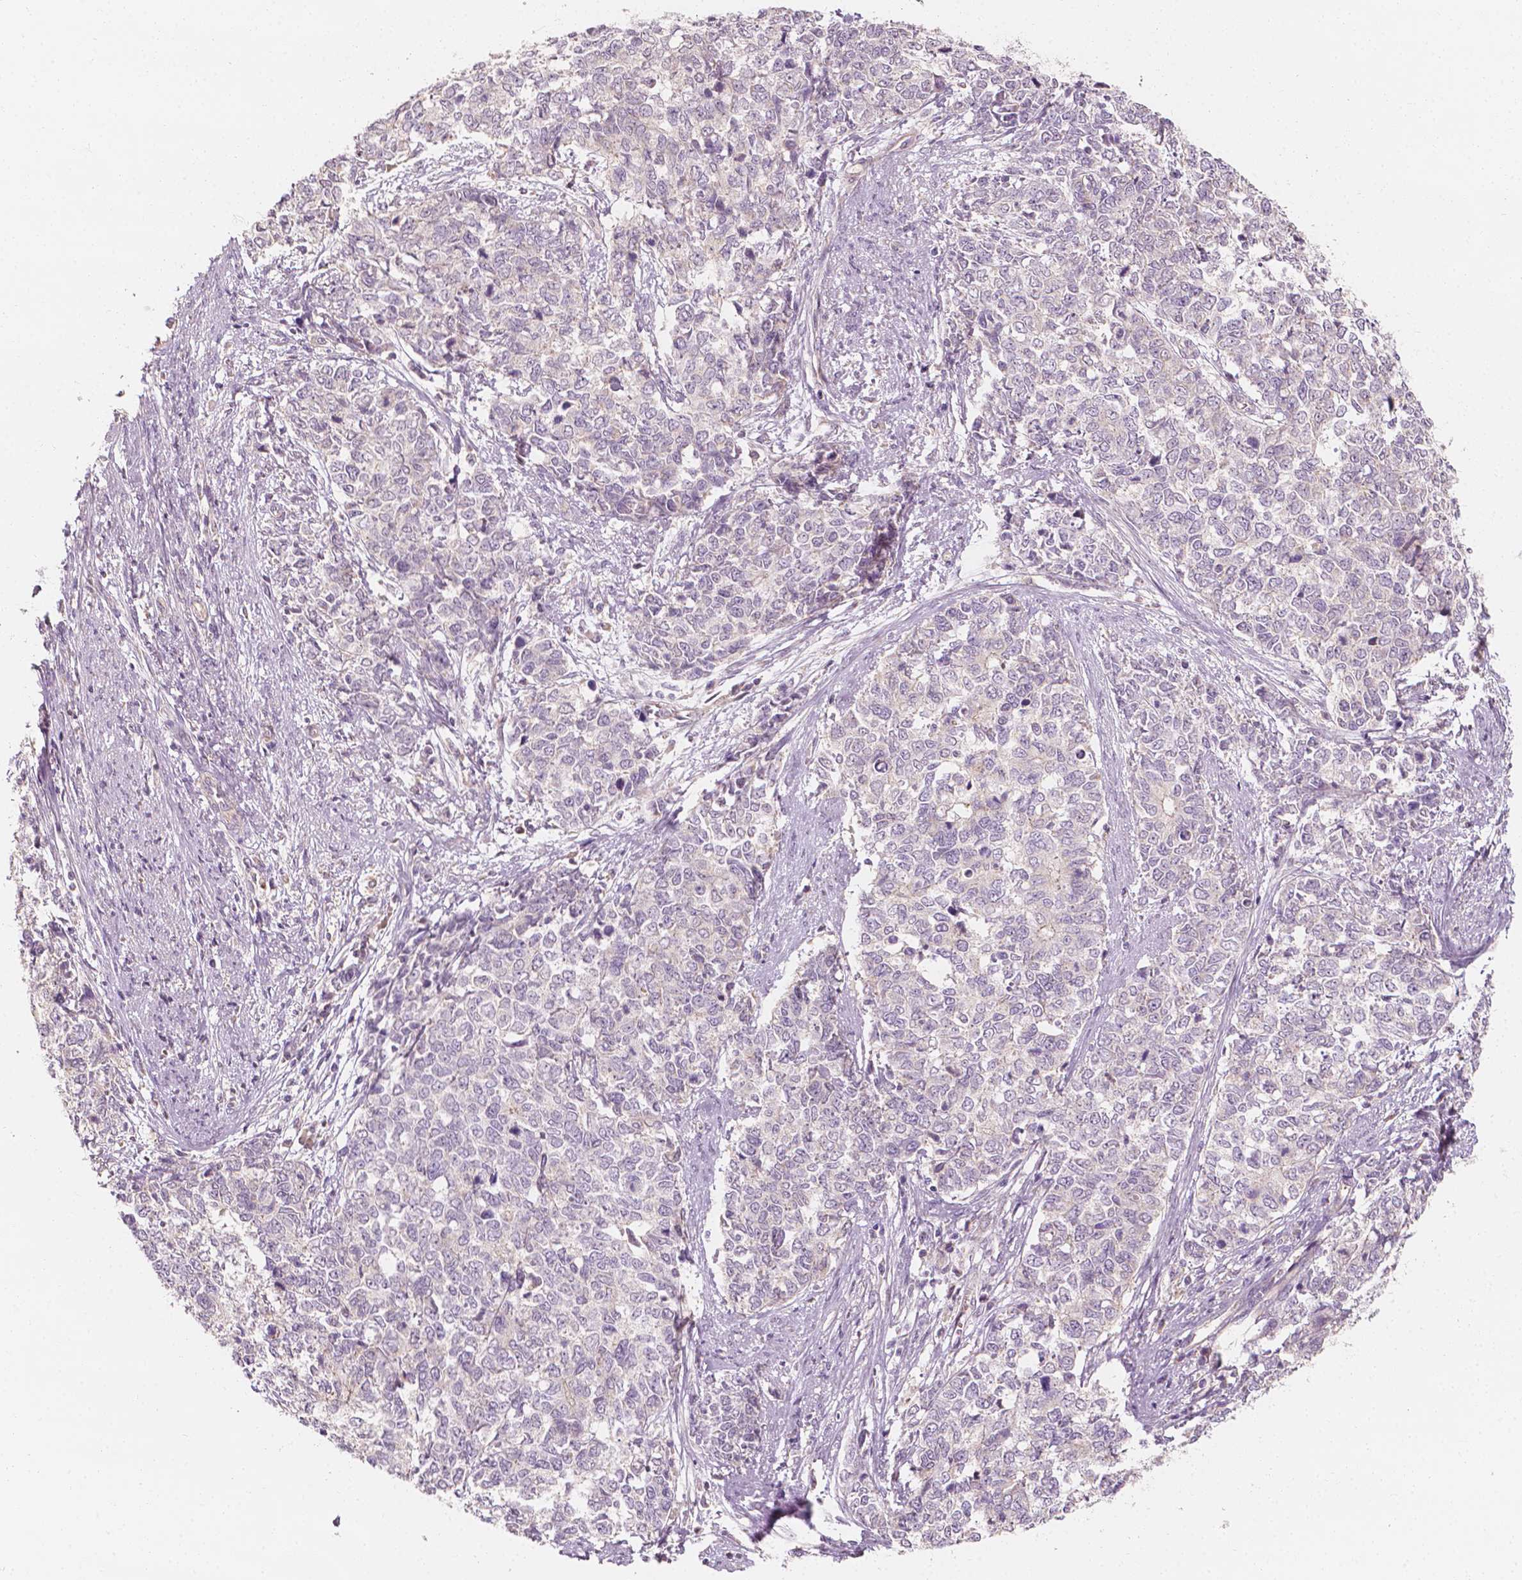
{"staining": {"intensity": "negative", "quantity": "none", "location": "none"}, "tissue": "cervical cancer", "cell_type": "Tumor cells", "image_type": "cancer", "snomed": [{"axis": "morphology", "description": "Adenocarcinoma, NOS"}, {"axis": "topography", "description": "Cervix"}], "caption": "A high-resolution image shows immunohistochemistry staining of cervical cancer, which demonstrates no significant staining in tumor cells.", "gene": "SHPK", "patient": {"sex": "female", "age": 63}}